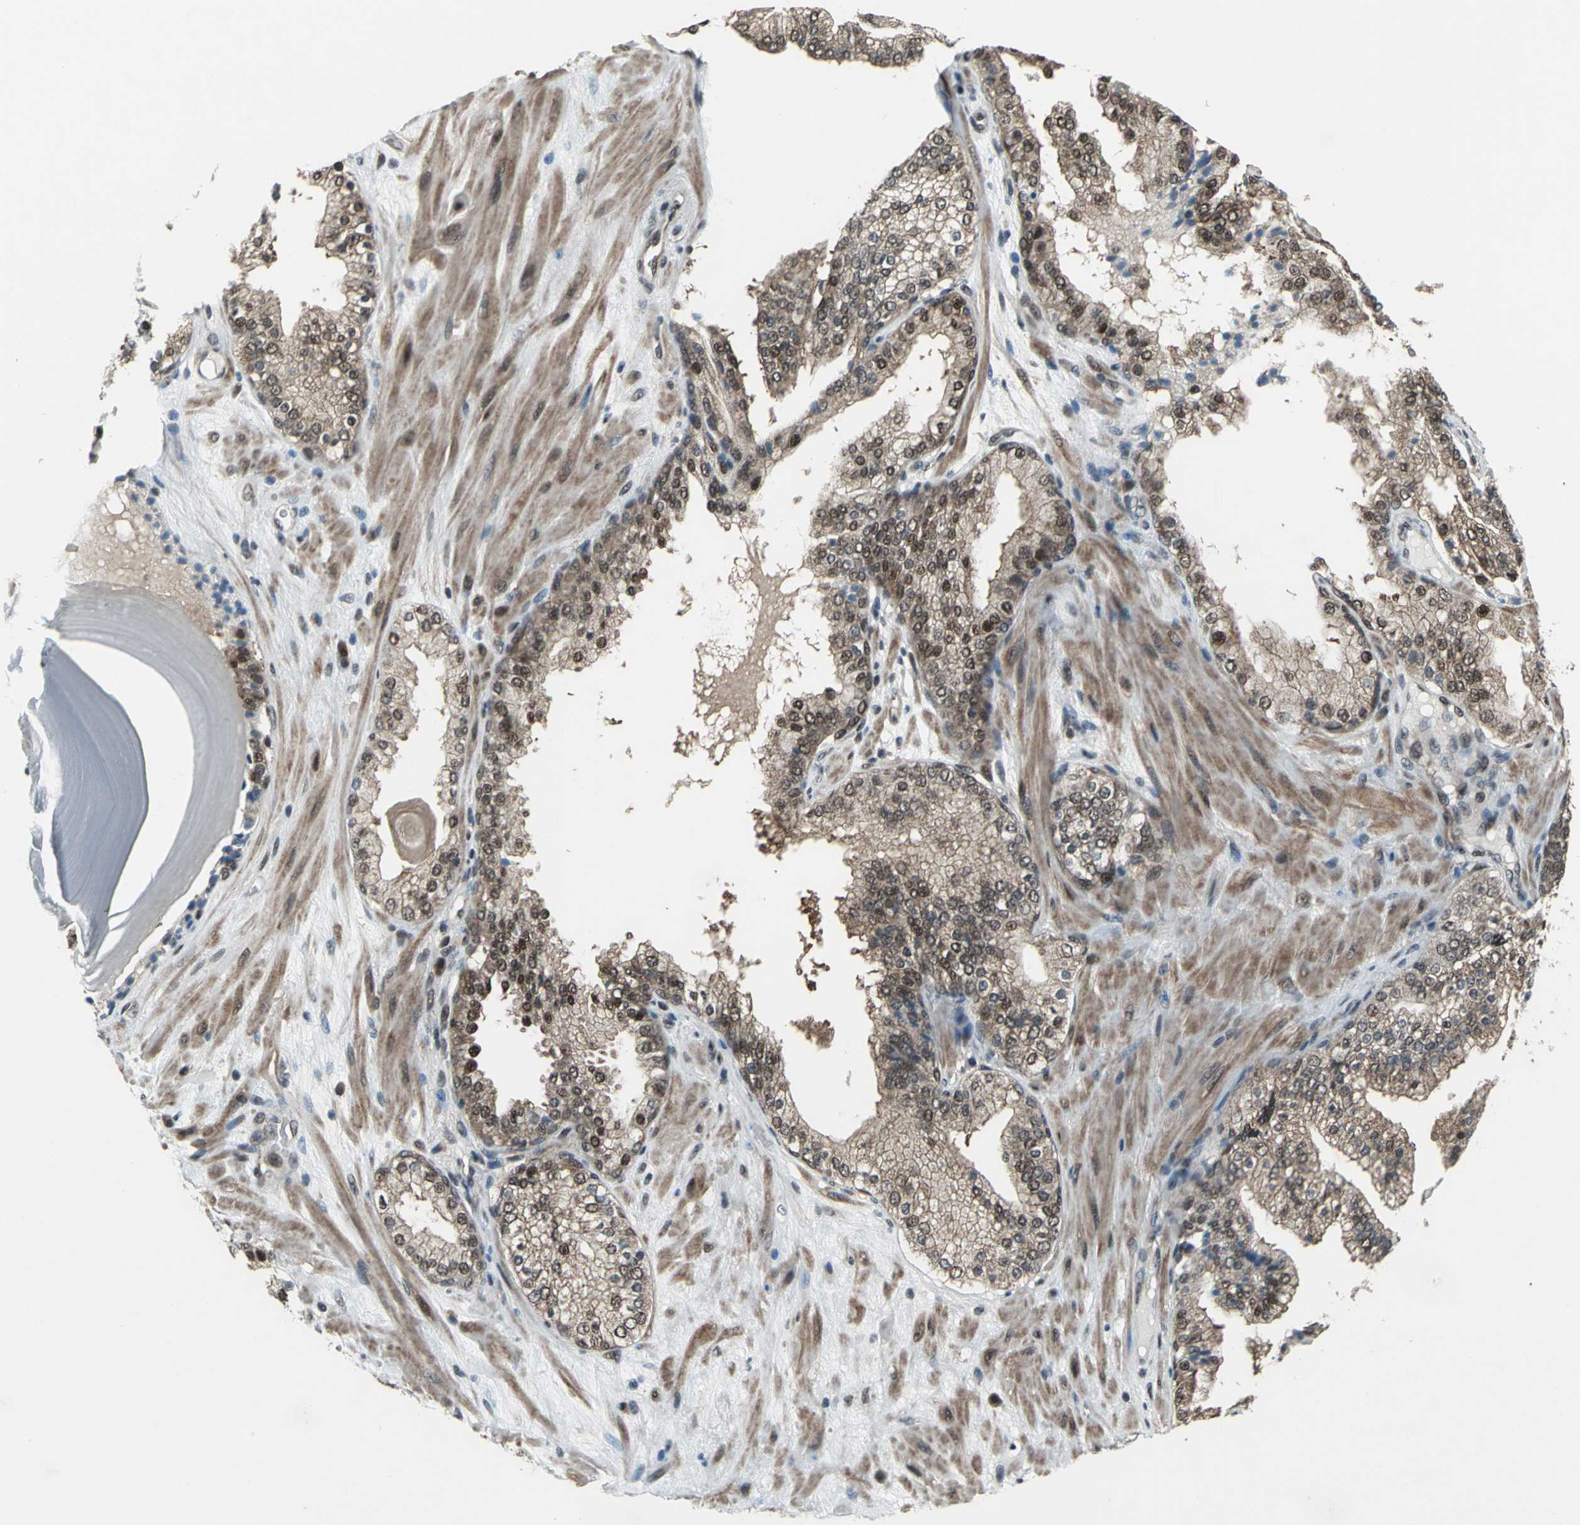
{"staining": {"intensity": "moderate", "quantity": ">75%", "location": "cytoplasmic/membranous,nuclear"}, "tissue": "prostate cancer", "cell_type": "Tumor cells", "image_type": "cancer", "snomed": [{"axis": "morphology", "description": "Adenocarcinoma, High grade"}, {"axis": "topography", "description": "Prostate"}], "caption": "Protein expression analysis of prostate high-grade adenocarcinoma demonstrates moderate cytoplasmic/membranous and nuclear positivity in approximately >75% of tumor cells.", "gene": "COPS5", "patient": {"sex": "male", "age": 68}}